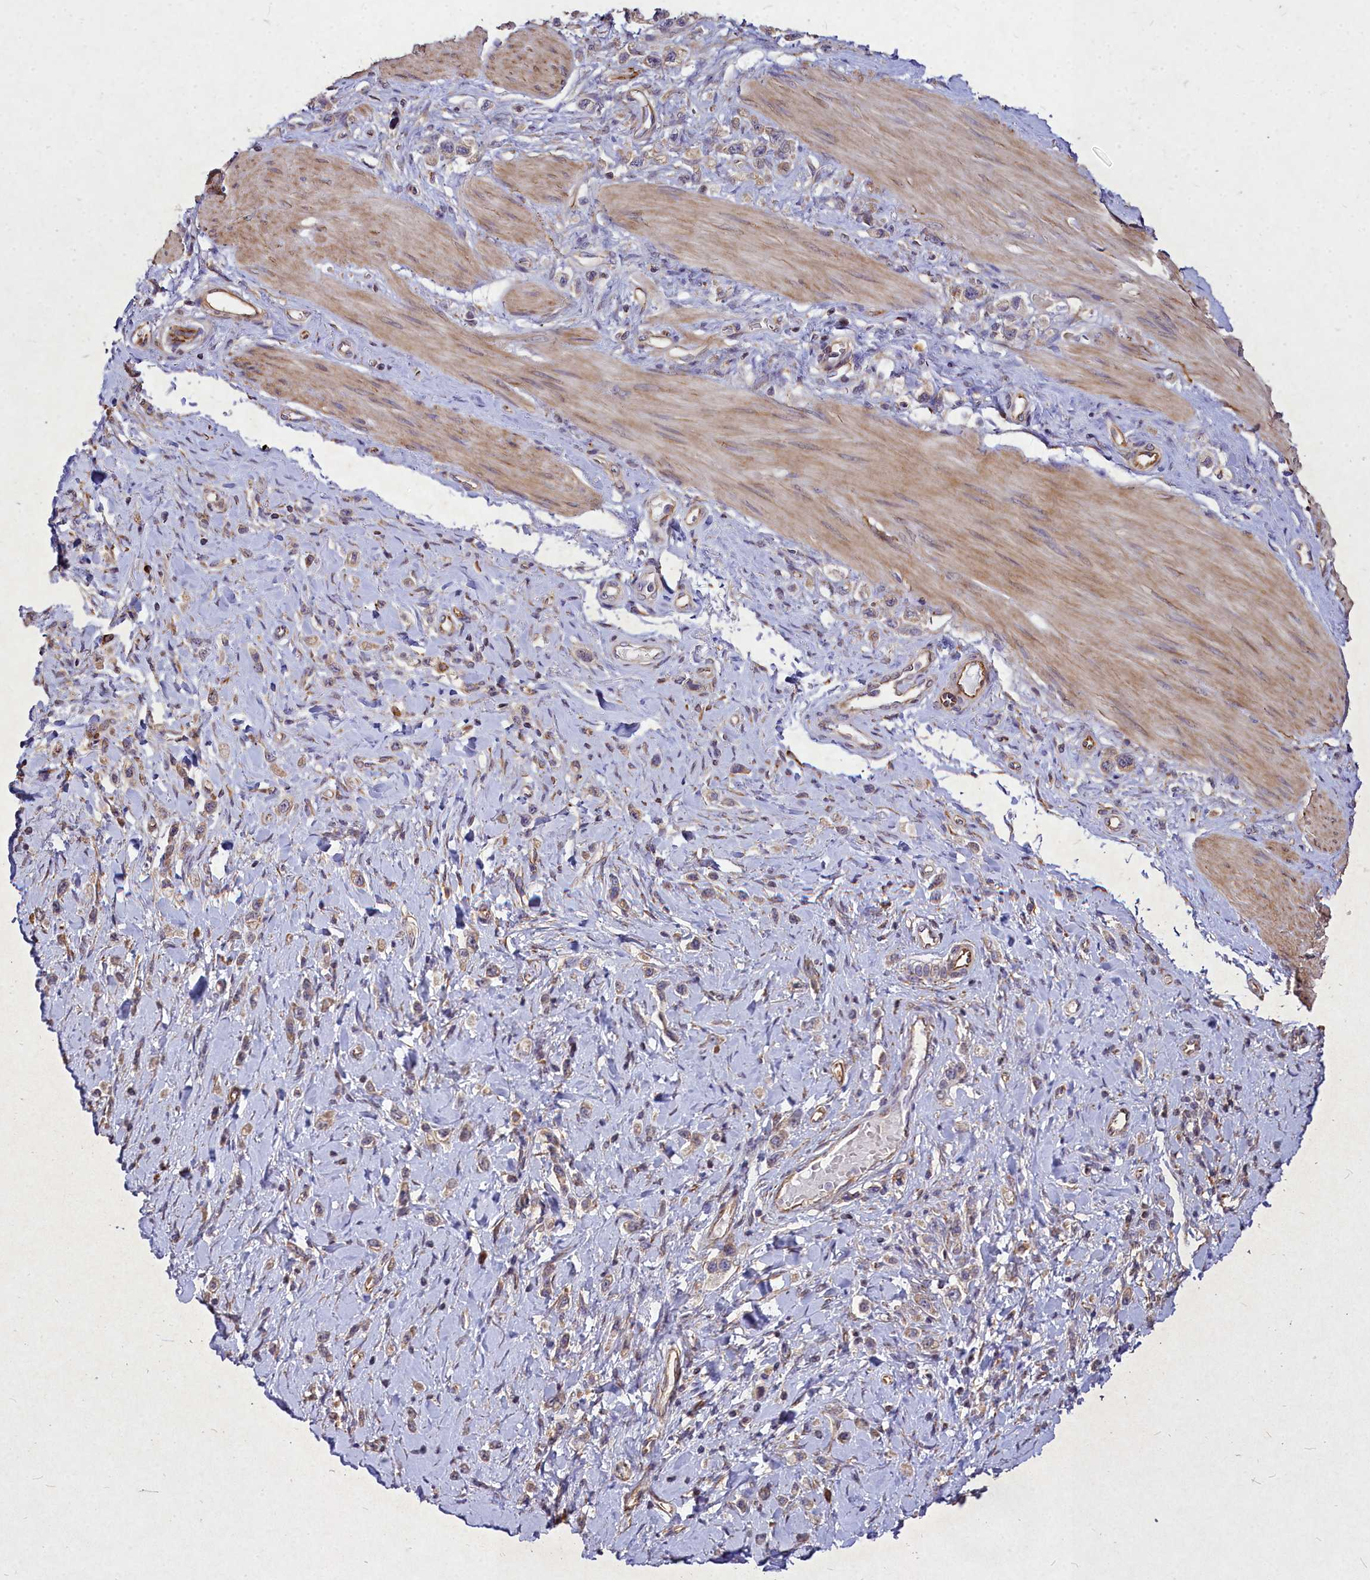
{"staining": {"intensity": "weak", "quantity": ">75%", "location": "cytoplasmic/membranous"}, "tissue": "stomach cancer", "cell_type": "Tumor cells", "image_type": "cancer", "snomed": [{"axis": "morphology", "description": "Adenocarcinoma, NOS"}, {"axis": "topography", "description": "Stomach"}], "caption": "There is low levels of weak cytoplasmic/membranous expression in tumor cells of stomach cancer (adenocarcinoma), as demonstrated by immunohistochemical staining (brown color).", "gene": "SKA1", "patient": {"sex": "female", "age": 65}}